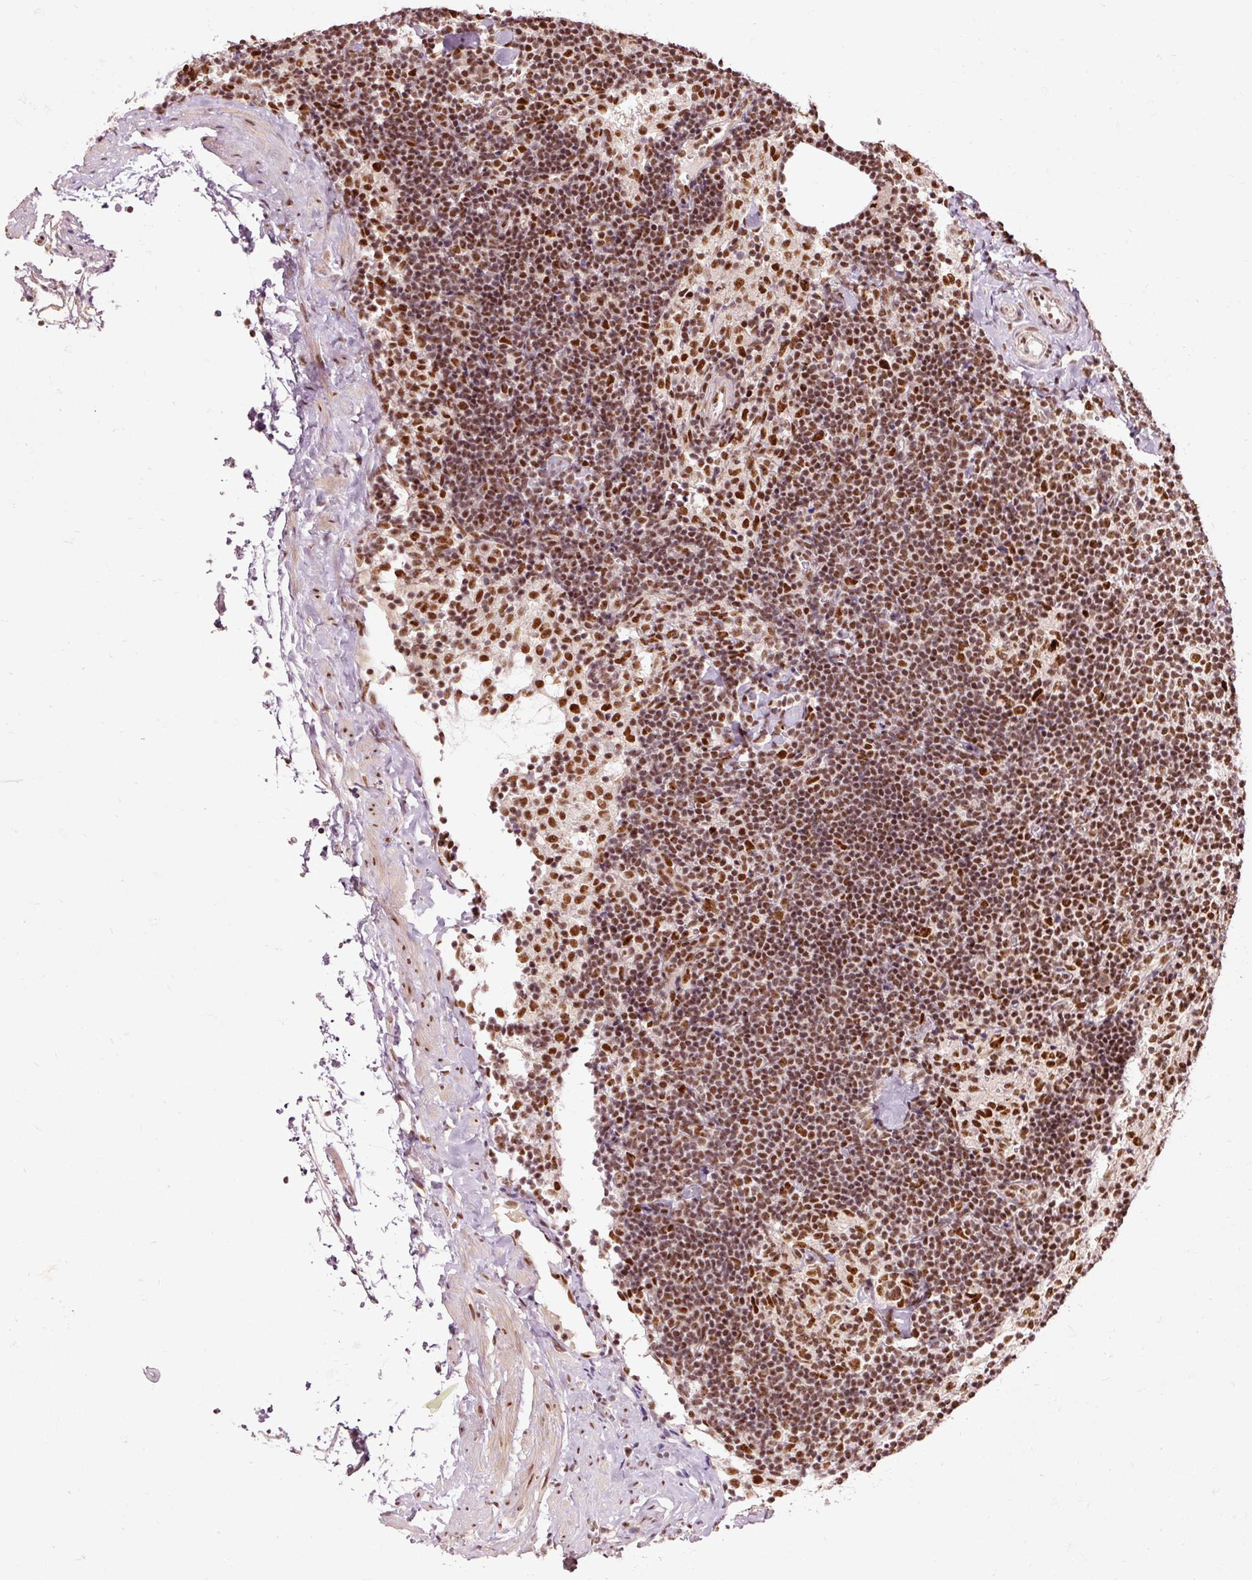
{"staining": {"intensity": "strong", "quantity": ">75%", "location": "nuclear"}, "tissue": "lymph node", "cell_type": "Non-germinal center cells", "image_type": "normal", "snomed": [{"axis": "morphology", "description": "Normal tissue, NOS"}, {"axis": "topography", "description": "Lymph node"}], "caption": "Non-germinal center cells show high levels of strong nuclear staining in about >75% of cells in normal lymph node. The staining was performed using DAB (3,3'-diaminobenzidine), with brown indicating positive protein expression. Nuclei are stained blue with hematoxylin.", "gene": "ZBTB44", "patient": {"sex": "female", "age": 52}}